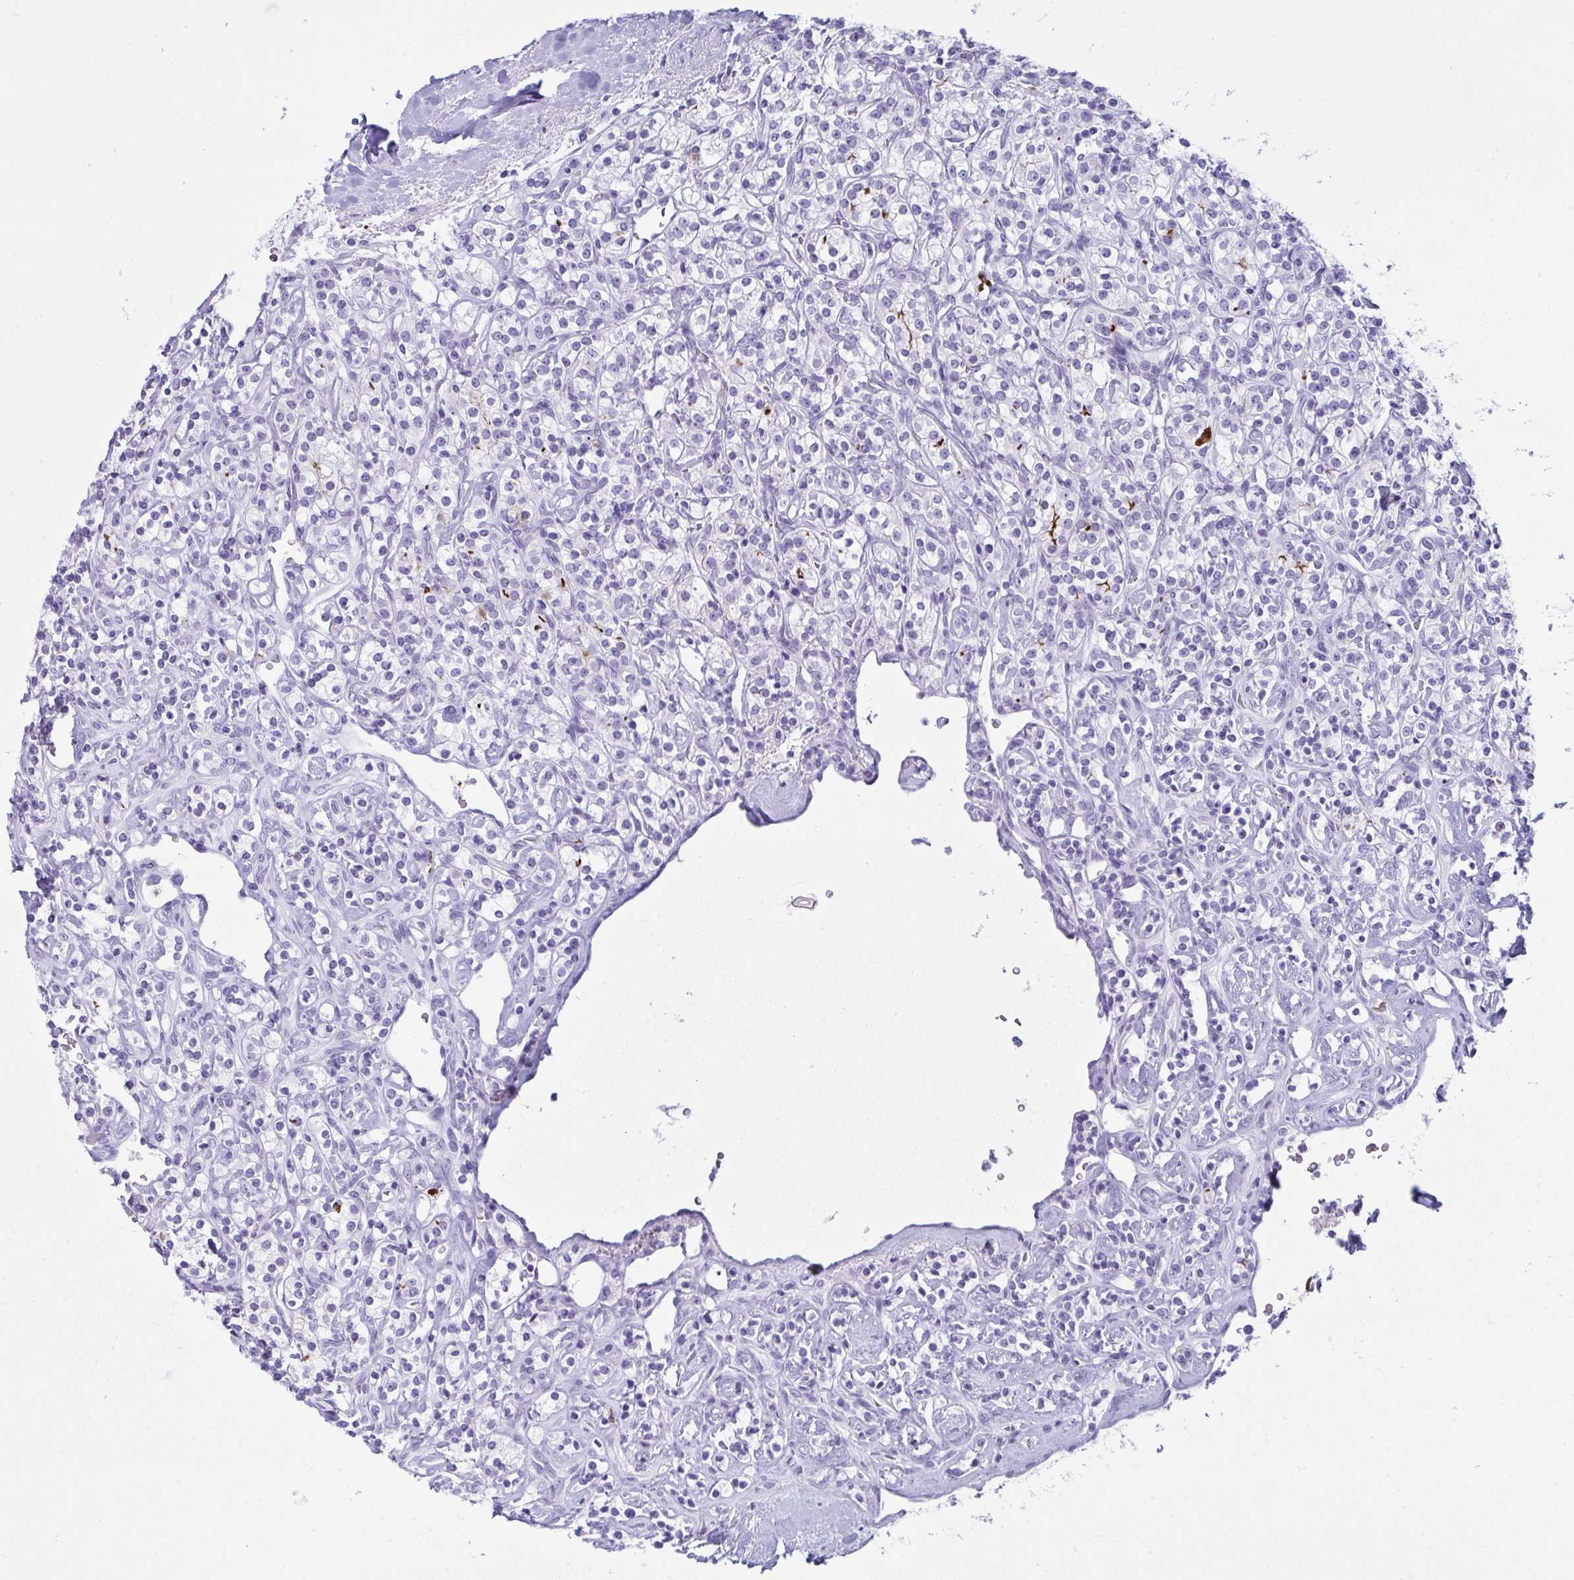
{"staining": {"intensity": "negative", "quantity": "none", "location": "none"}, "tissue": "renal cancer", "cell_type": "Tumor cells", "image_type": "cancer", "snomed": [{"axis": "morphology", "description": "Adenocarcinoma, NOS"}, {"axis": "topography", "description": "Kidney"}], "caption": "Tumor cells show no significant staining in renal cancer.", "gene": "JCHAIN", "patient": {"sex": "male", "age": 77}}